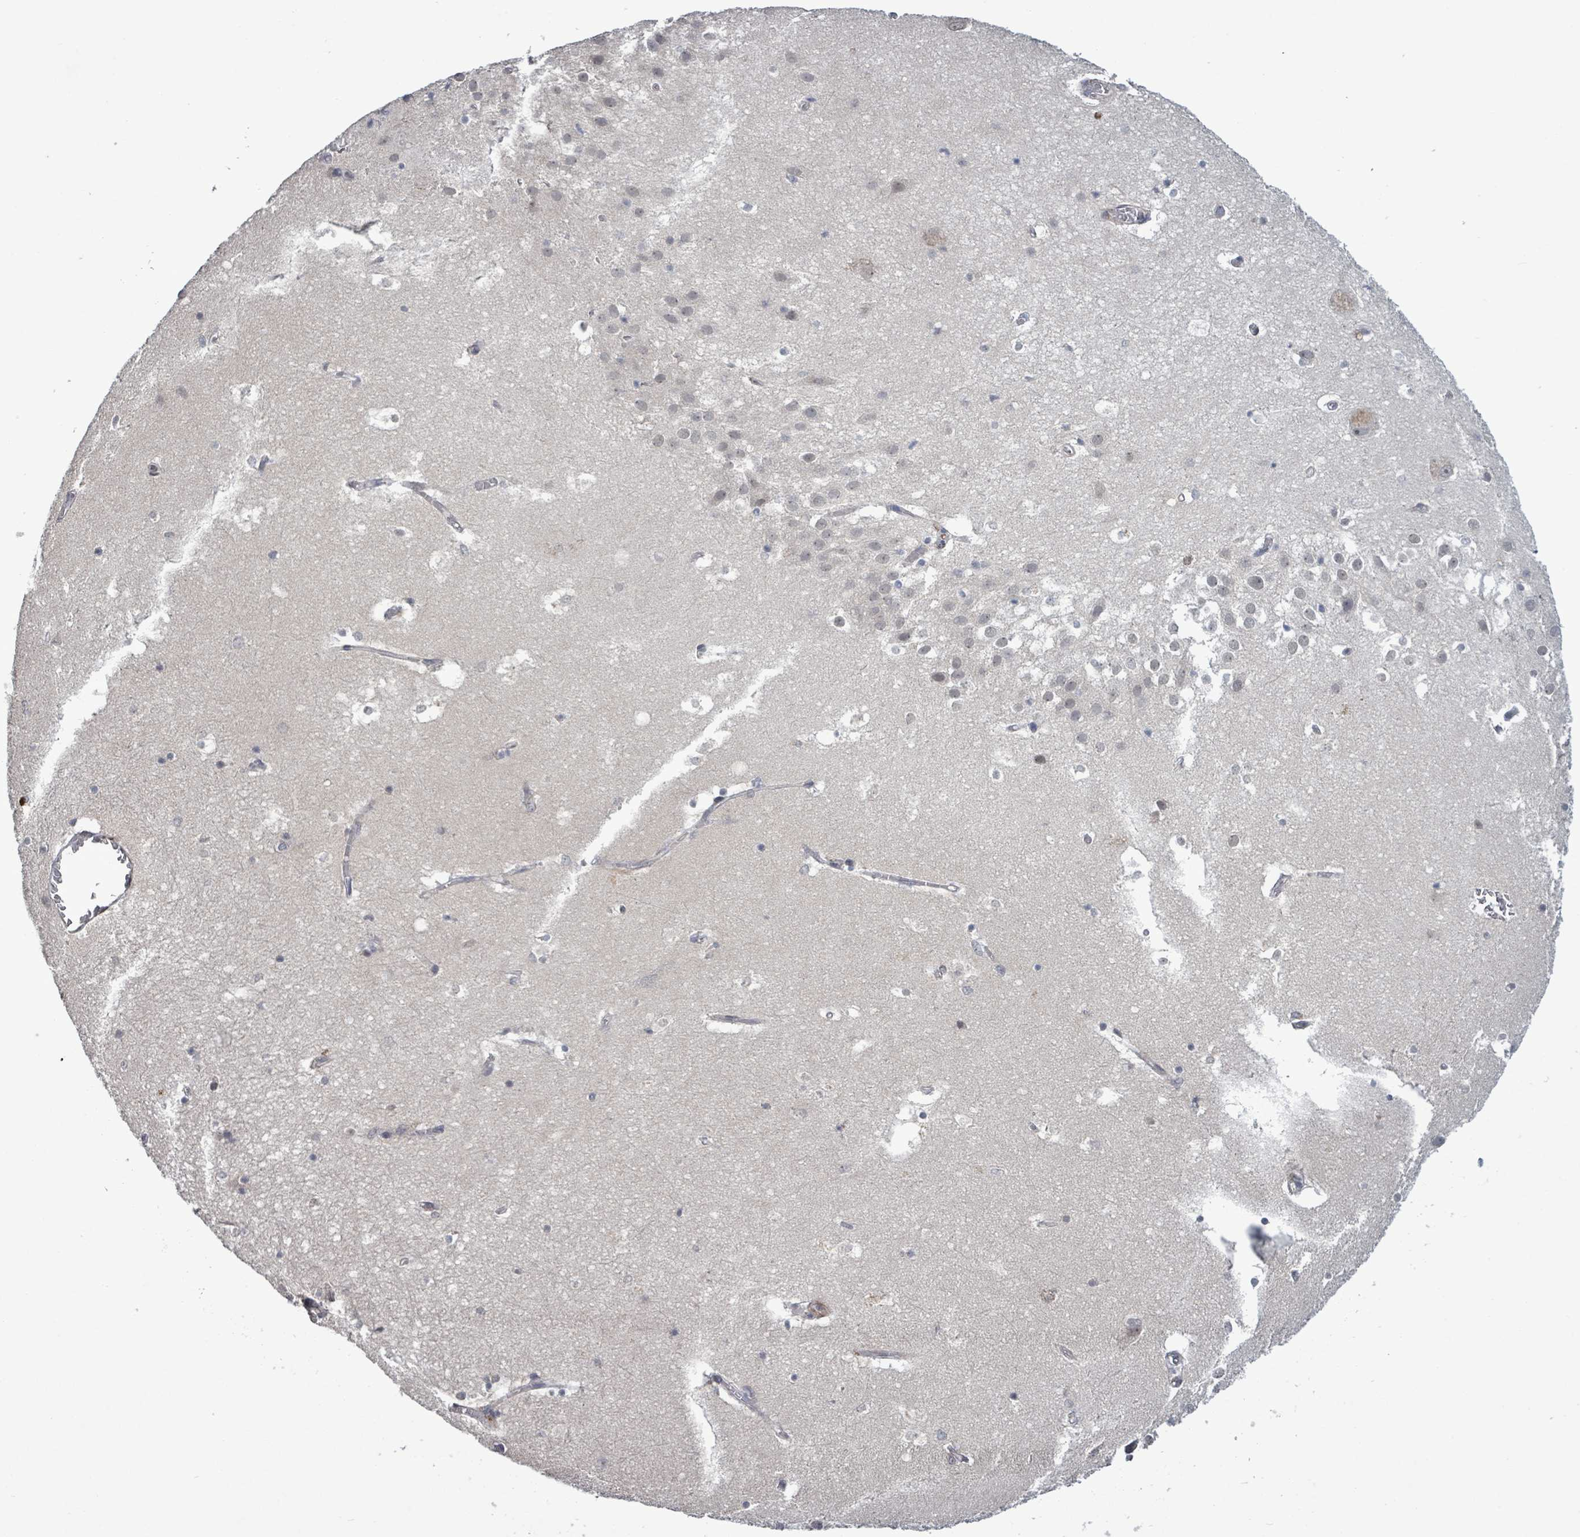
{"staining": {"intensity": "negative", "quantity": "none", "location": "none"}, "tissue": "hippocampus", "cell_type": "Glial cells", "image_type": "normal", "snomed": [{"axis": "morphology", "description": "Normal tissue, NOS"}, {"axis": "topography", "description": "Hippocampus"}], "caption": "Hippocampus was stained to show a protein in brown. There is no significant positivity in glial cells. (DAB immunohistochemistry (IHC) with hematoxylin counter stain).", "gene": "AMMECR1", "patient": {"sex": "female", "age": 52}}